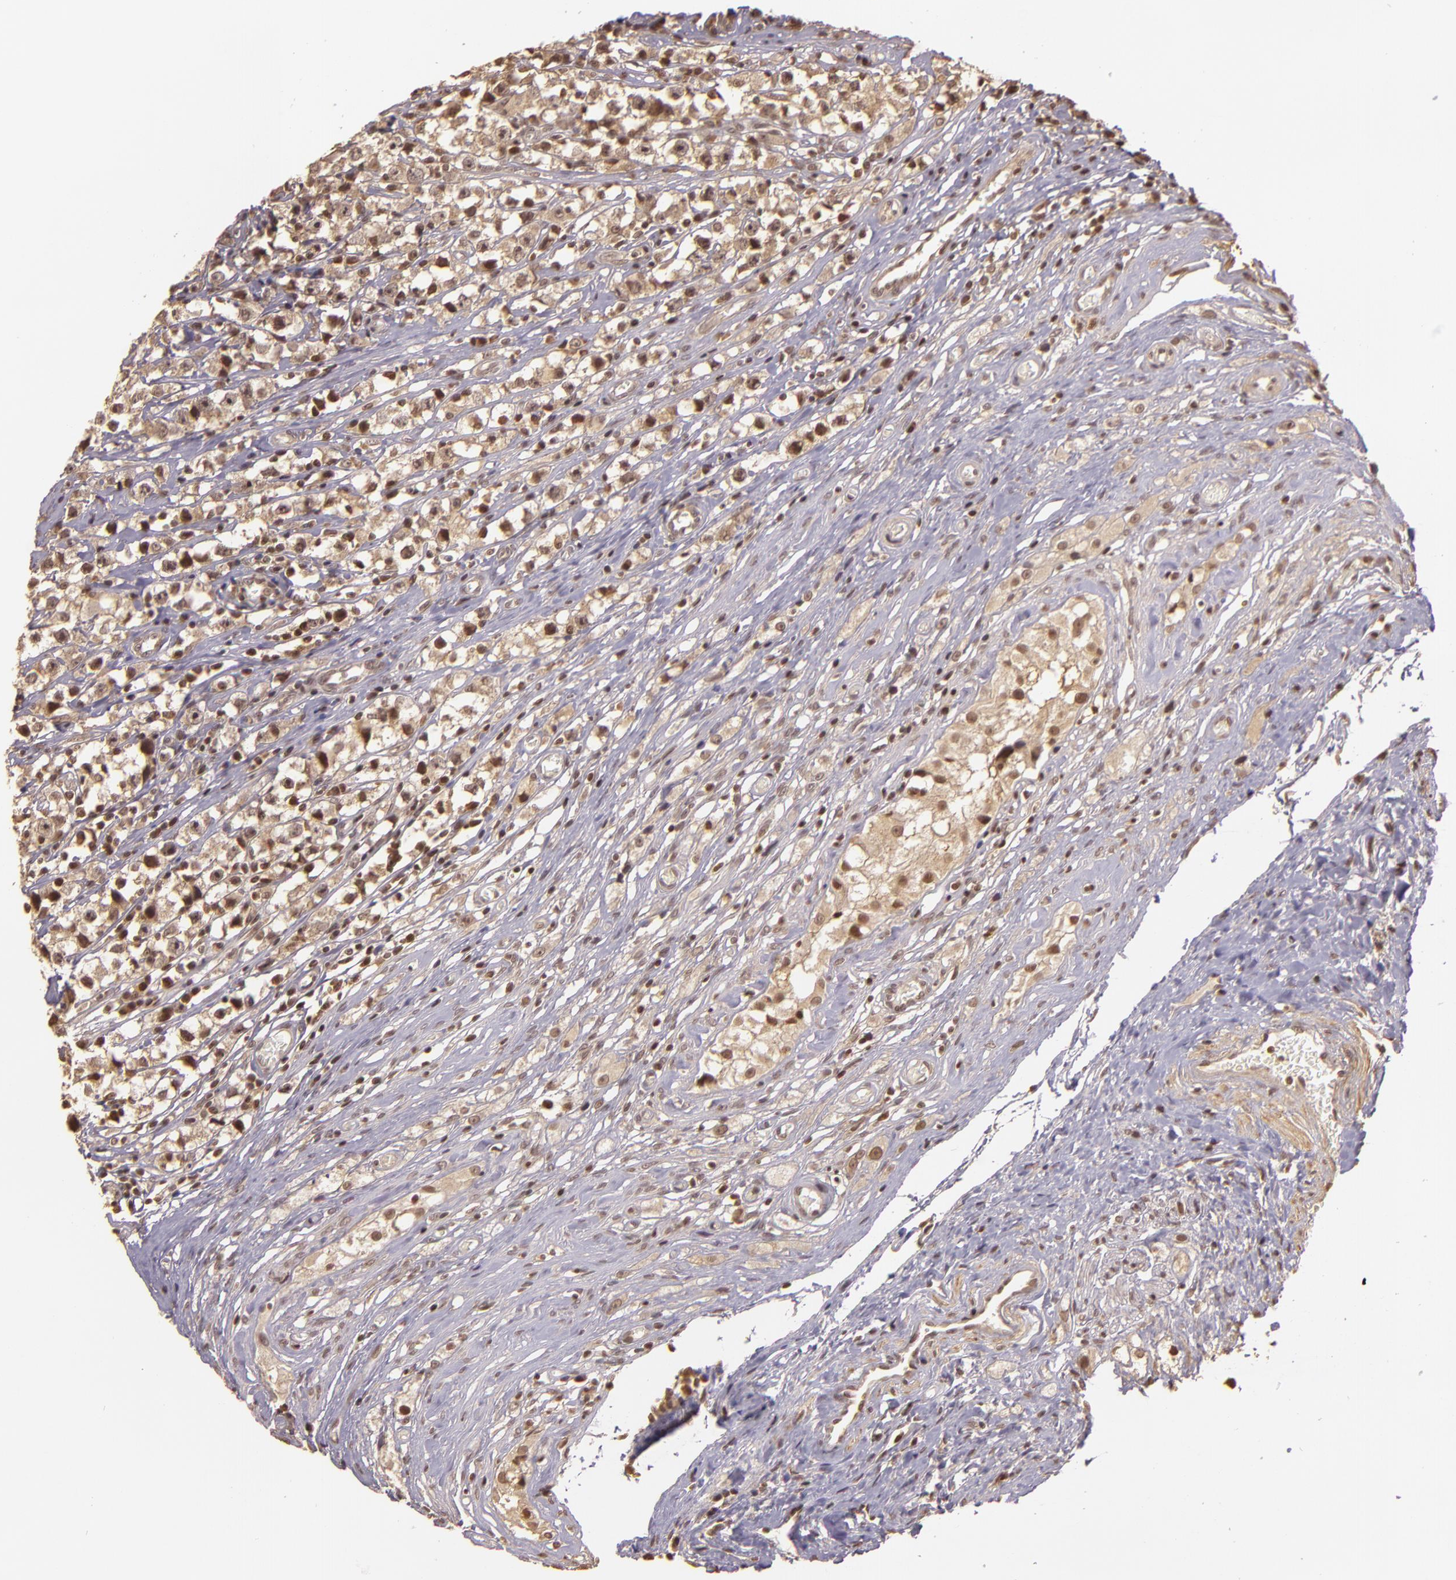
{"staining": {"intensity": "weak", "quantity": ">75%", "location": "cytoplasmic/membranous"}, "tissue": "testis cancer", "cell_type": "Tumor cells", "image_type": "cancer", "snomed": [{"axis": "morphology", "description": "Seminoma, NOS"}, {"axis": "topography", "description": "Testis"}], "caption": "A high-resolution image shows IHC staining of testis cancer (seminoma), which exhibits weak cytoplasmic/membranous positivity in approximately >75% of tumor cells. Immunohistochemistry (ihc) stains the protein in brown and the nuclei are stained blue.", "gene": "TXNRD2", "patient": {"sex": "male", "age": 35}}